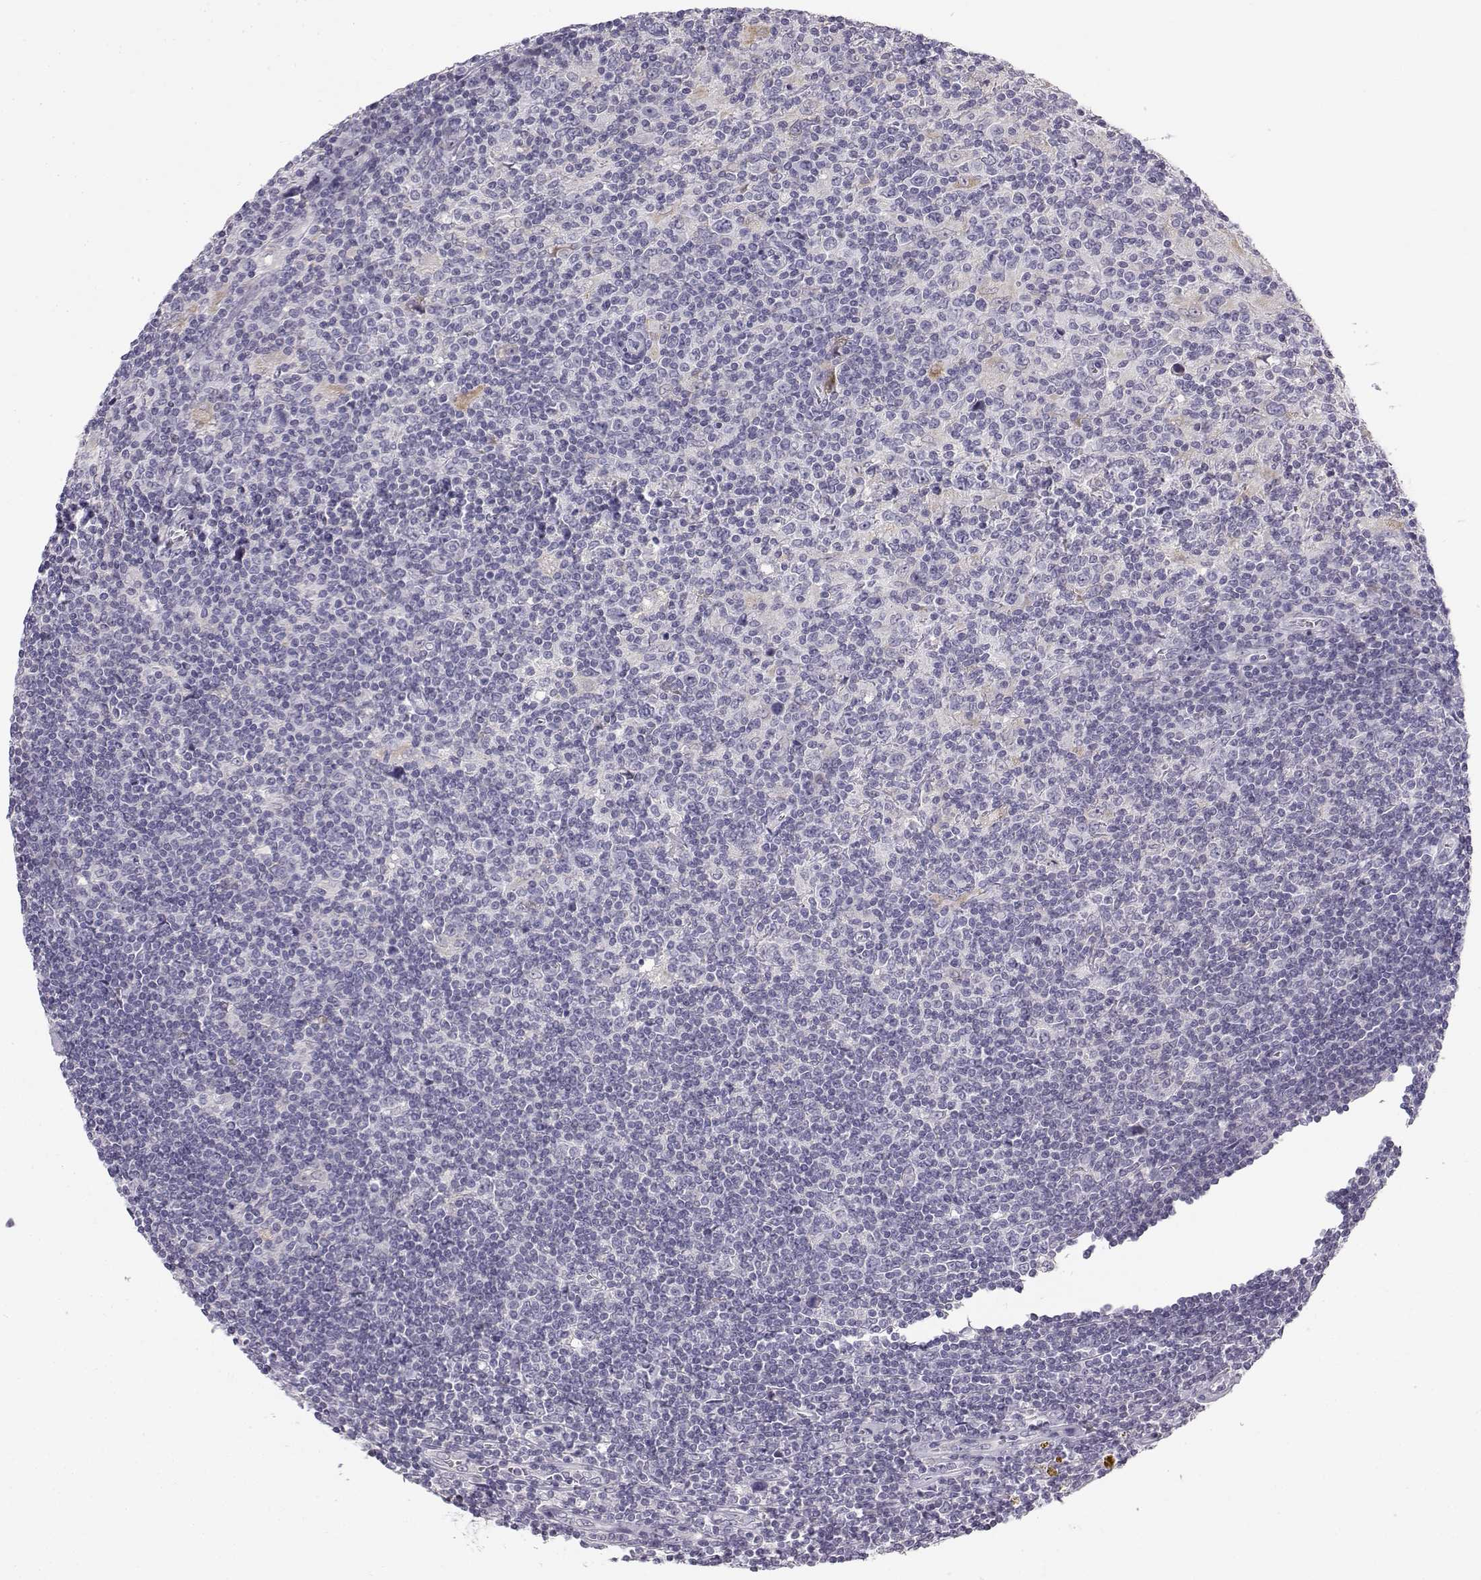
{"staining": {"intensity": "negative", "quantity": "none", "location": "none"}, "tissue": "lymphoma", "cell_type": "Tumor cells", "image_type": "cancer", "snomed": [{"axis": "morphology", "description": "Hodgkin's disease, NOS"}, {"axis": "topography", "description": "Lymph node"}], "caption": "The immunohistochemistry (IHC) photomicrograph has no significant staining in tumor cells of lymphoma tissue.", "gene": "ACSL6", "patient": {"sex": "male", "age": 40}}